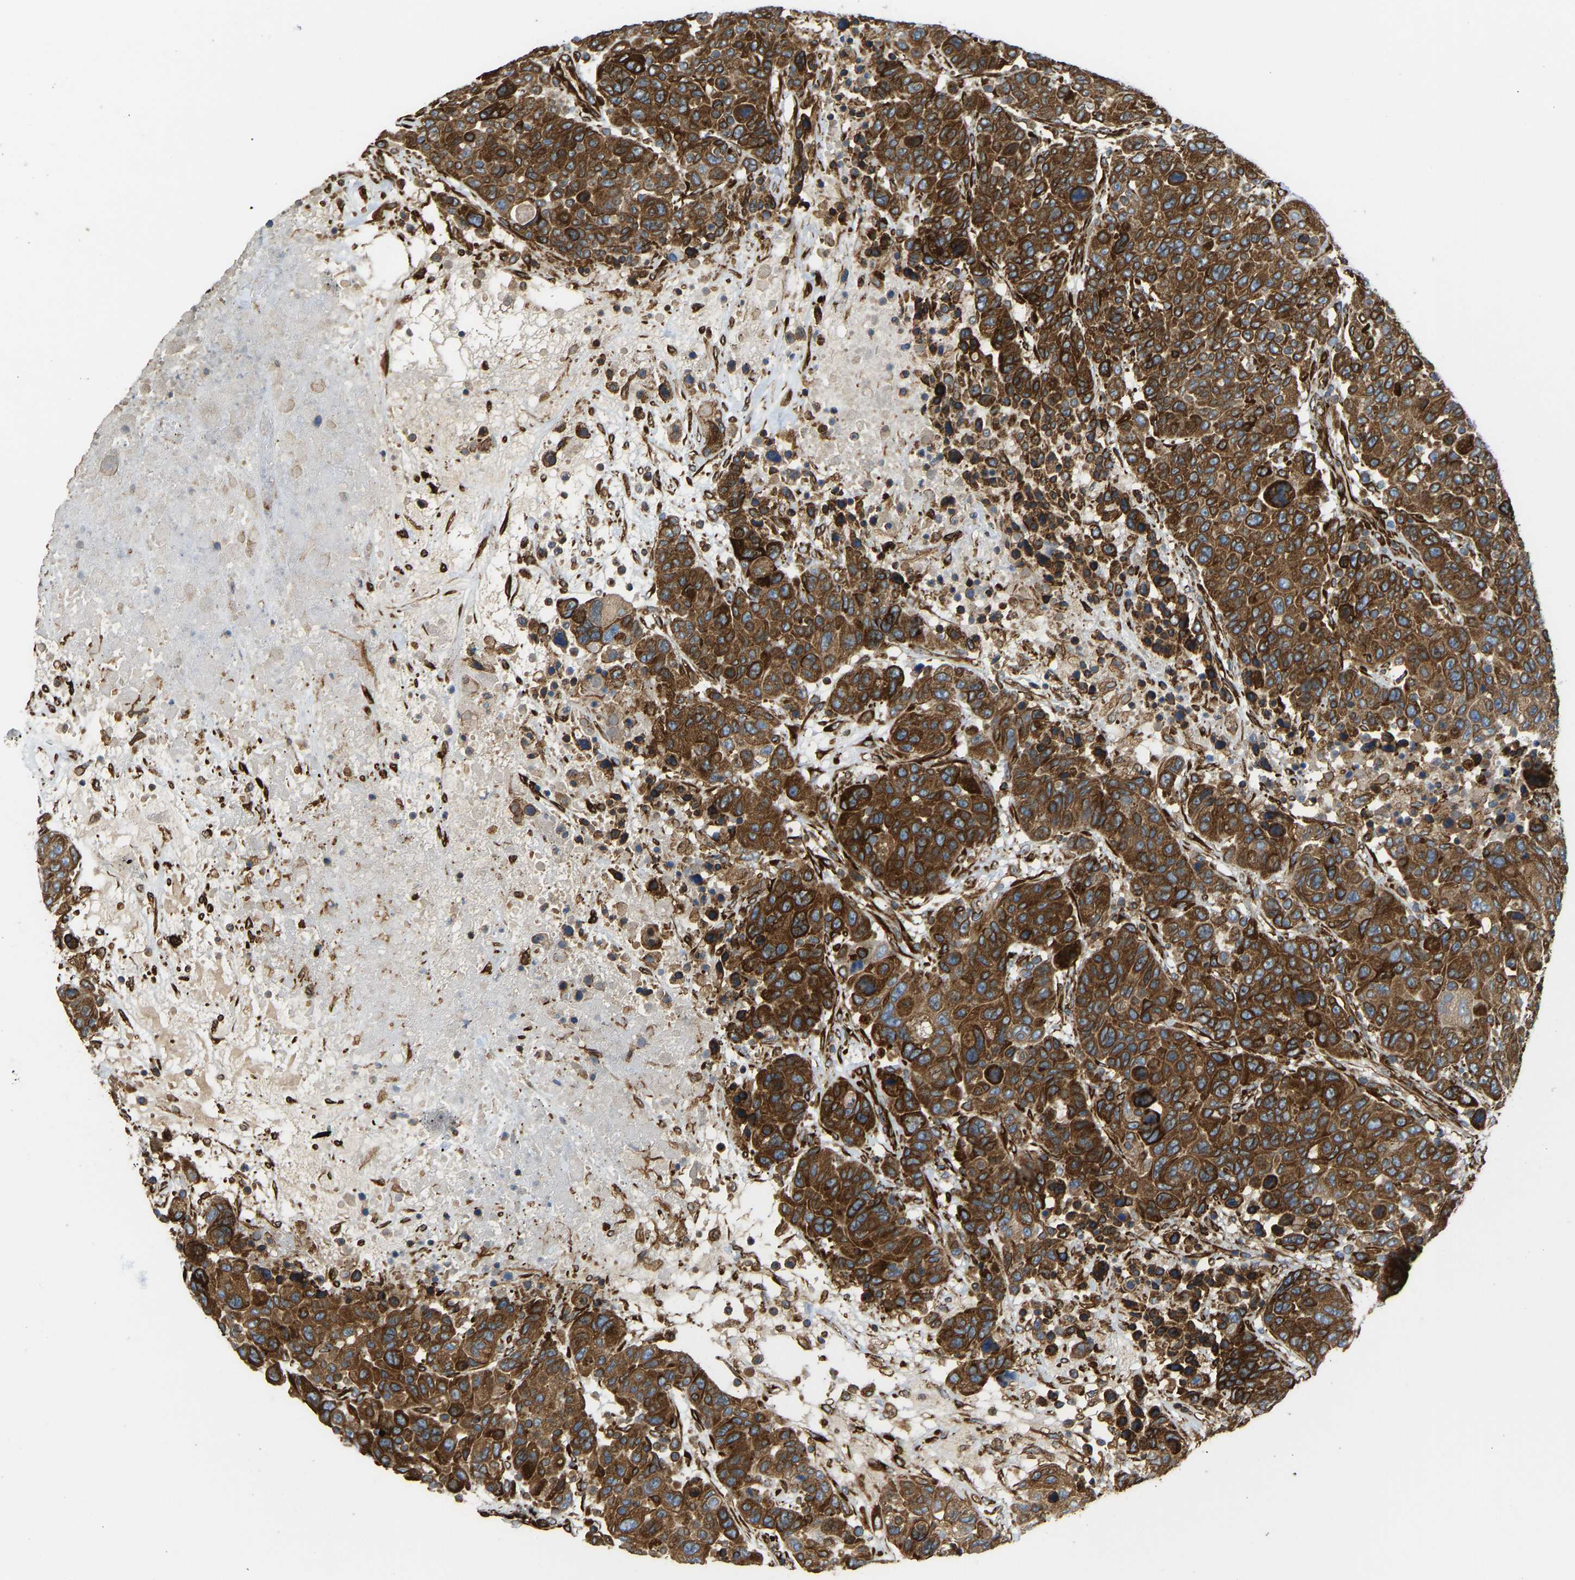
{"staining": {"intensity": "strong", "quantity": ">75%", "location": "cytoplasmic/membranous"}, "tissue": "breast cancer", "cell_type": "Tumor cells", "image_type": "cancer", "snomed": [{"axis": "morphology", "description": "Duct carcinoma"}, {"axis": "topography", "description": "Breast"}], "caption": "Protein analysis of breast invasive ductal carcinoma tissue exhibits strong cytoplasmic/membranous expression in about >75% of tumor cells.", "gene": "BEX3", "patient": {"sex": "female", "age": 37}}